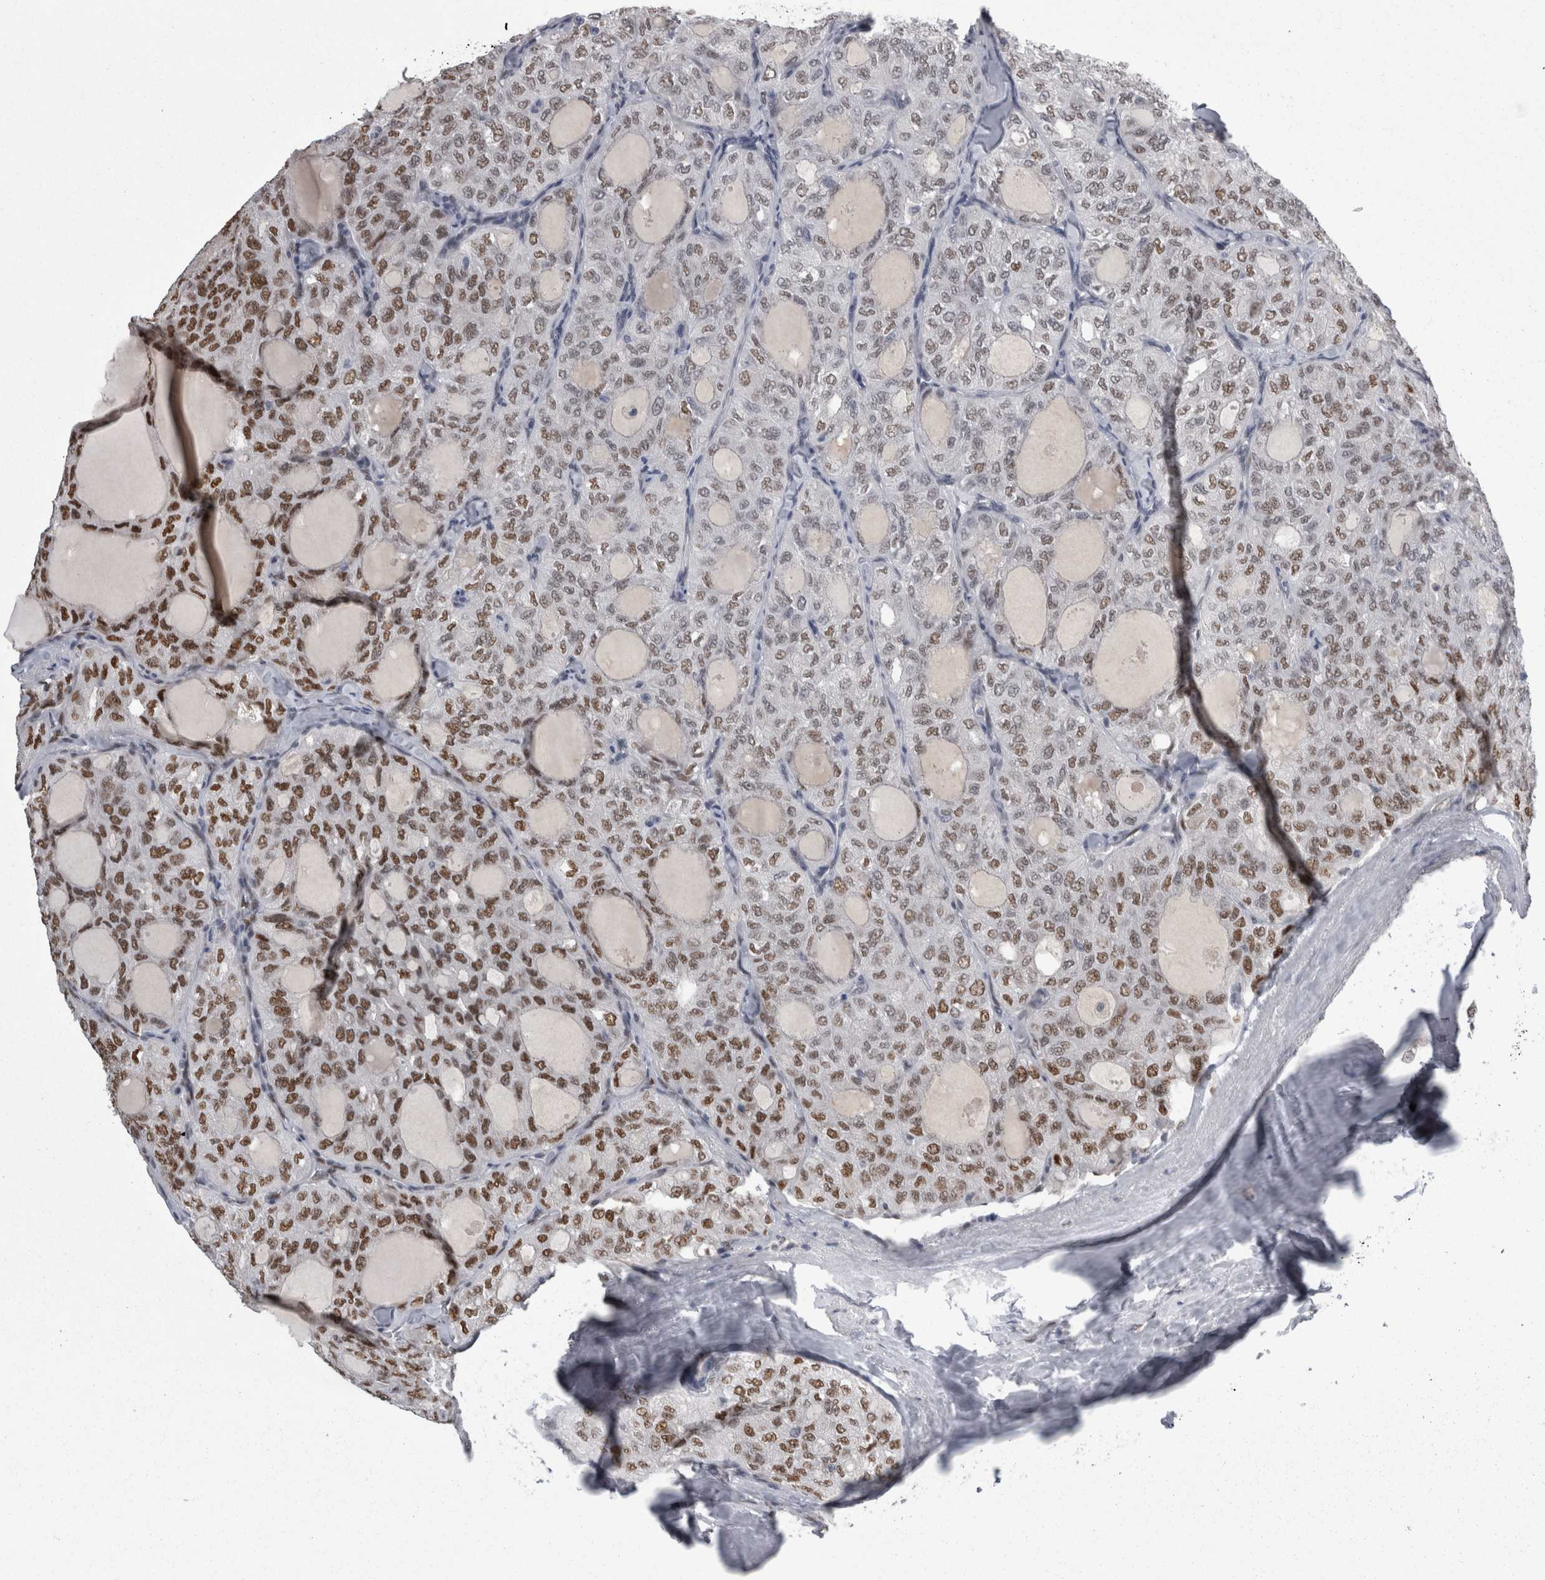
{"staining": {"intensity": "strong", "quantity": "25%-75%", "location": "nuclear"}, "tissue": "thyroid cancer", "cell_type": "Tumor cells", "image_type": "cancer", "snomed": [{"axis": "morphology", "description": "Follicular adenoma carcinoma, NOS"}, {"axis": "topography", "description": "Thyroid gland"}], "caption": "Protein staining by immunohistochemistry shows strong nuclear expression in approximately 25%-75% of tumor cells in follicular adenoma carcinoma (thyroid).", "gene": "C1orf54", "patient": {"sex": "male", "age": 75}}